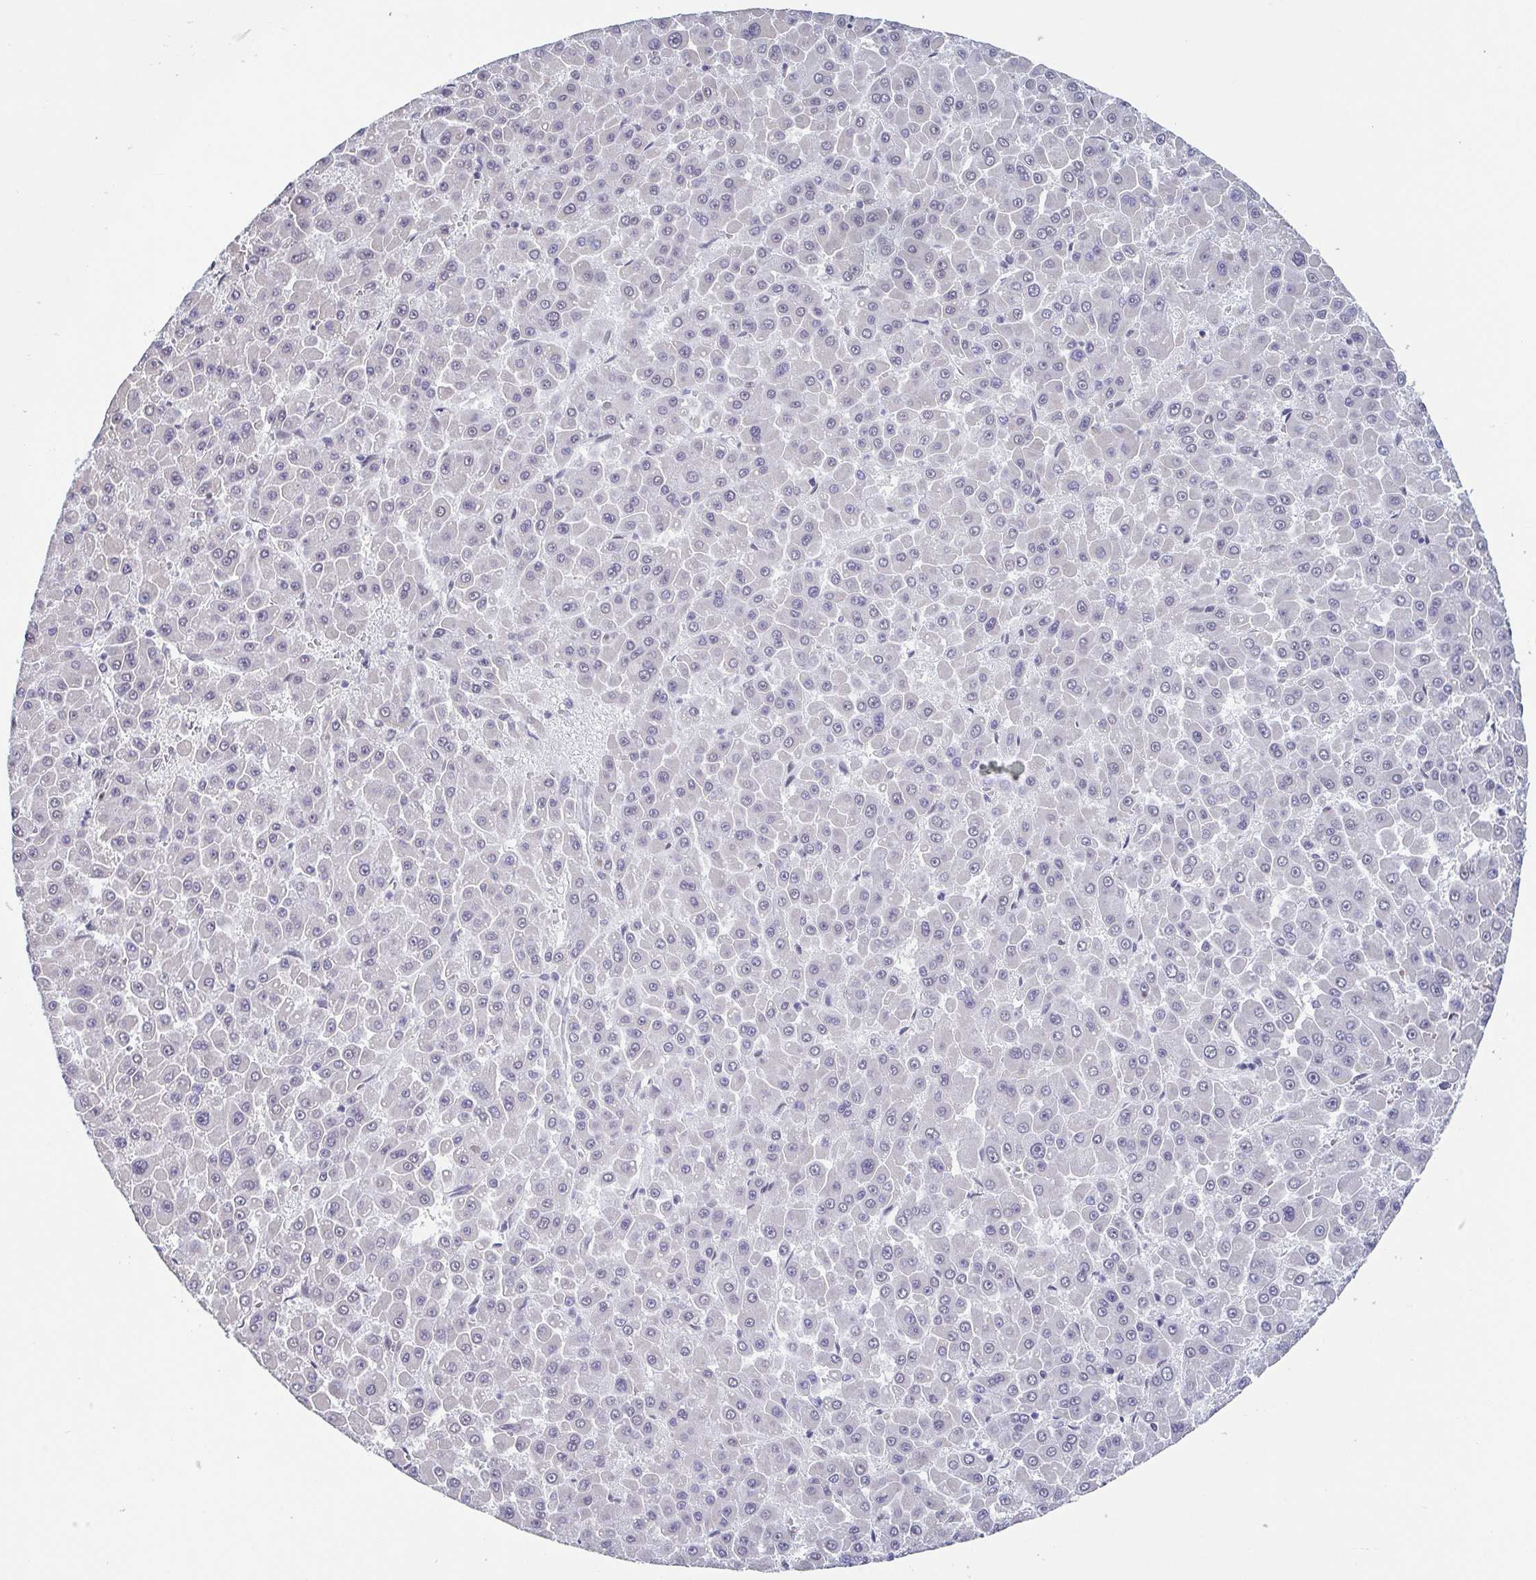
{"staining": {"intensity": "negative", "quantity": "none", "location": "none"}, "tissue": "liver cancer", "cell_type": "Tumor cells", "image_type": "cancer", "snomed": [{"axis": "morphology", "description": "Carcinoma, Hepatocellular, NOS"}, {"axis": "topography", "description": "Liver"}], "caption": "Immunohistochemistry micrograph of neoplastic tissue: human liver cancer (hepatocellular carcinoma) stained with DAB (3,3'-diaminobenzidine) demonstrates no significant protein positivity in tumor cells.", "gene": "TMEM92", "patient": {"sex": "male", "age": 78}}